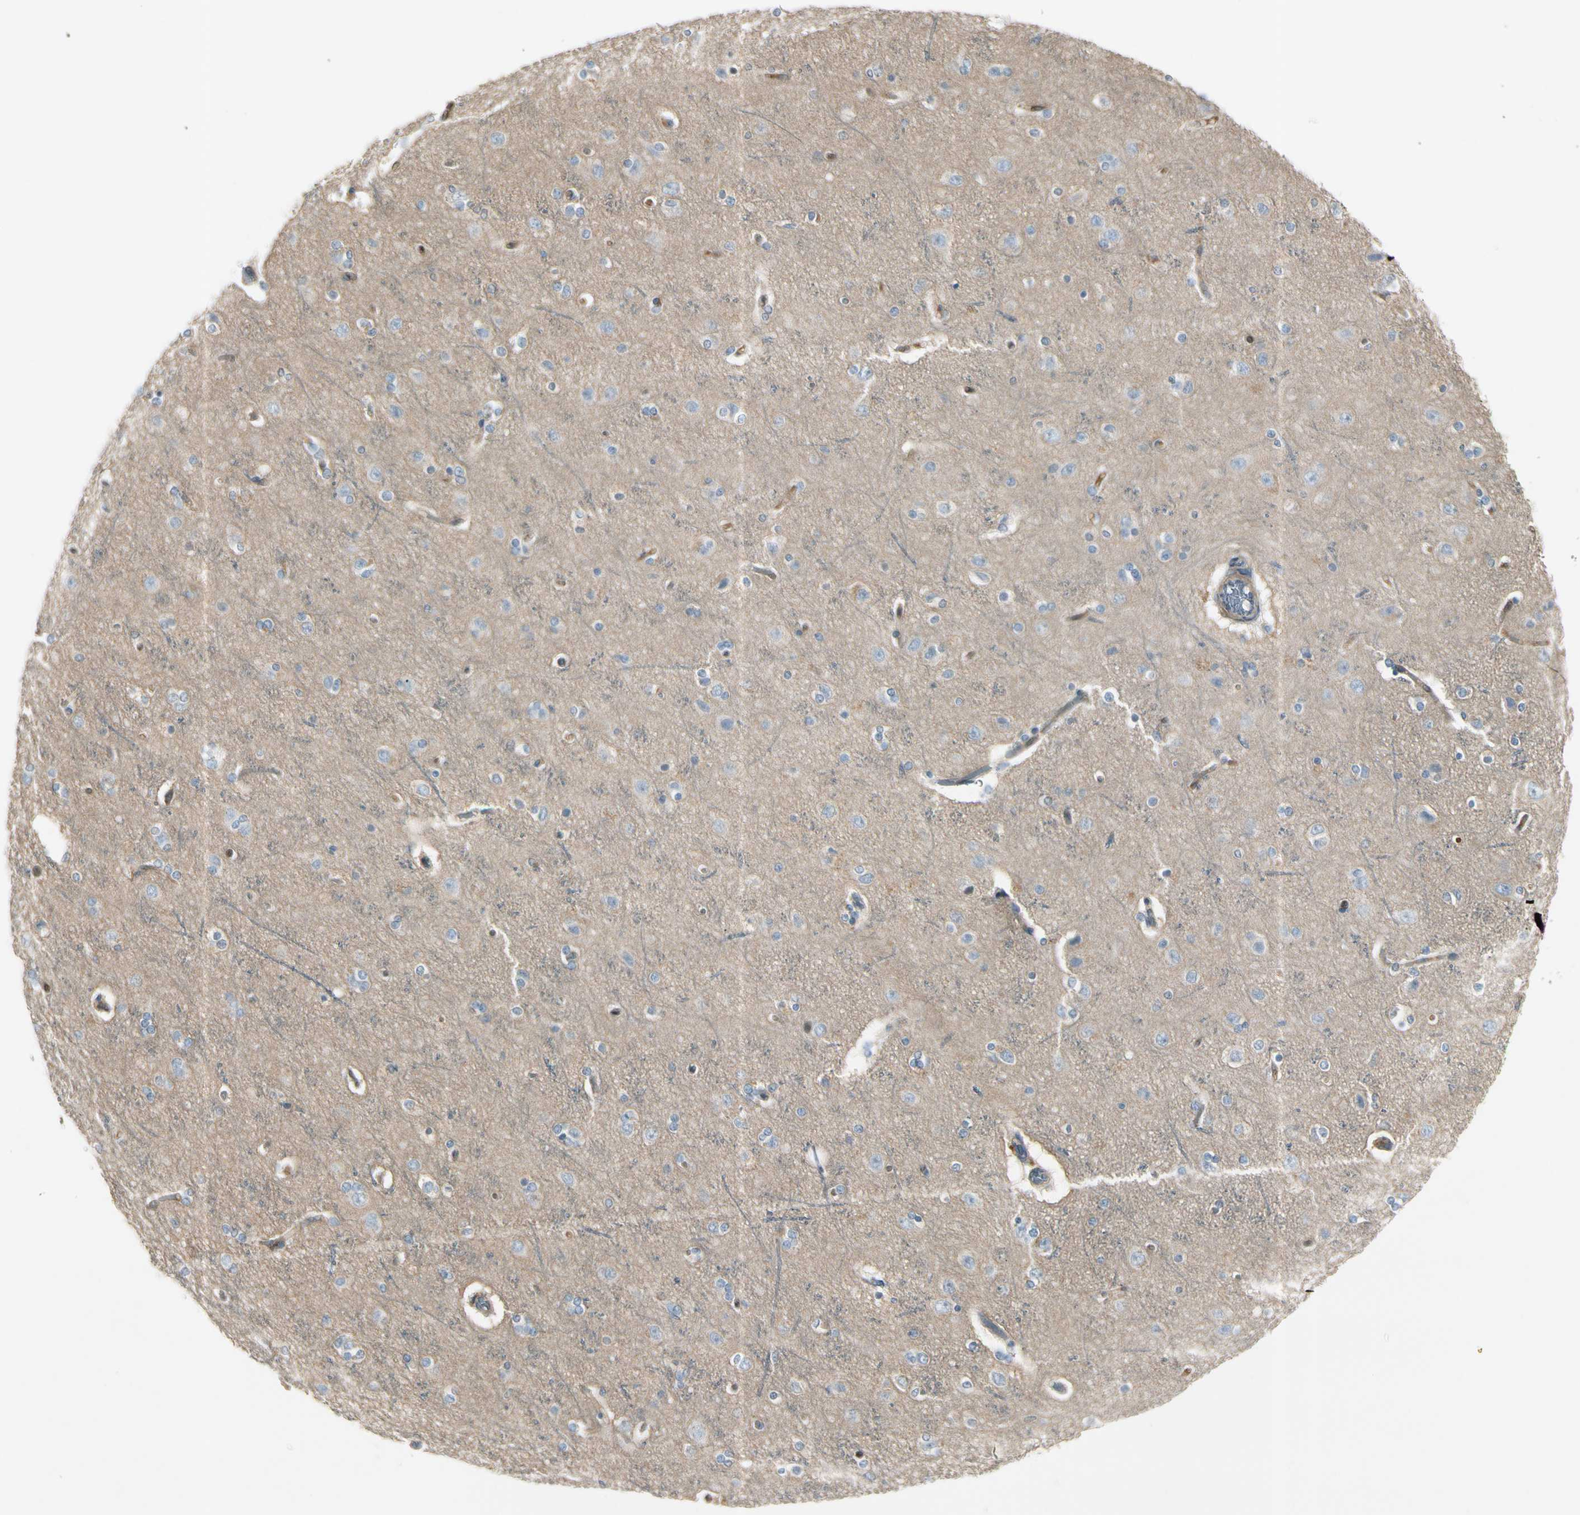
{"staining": {"intensity": "weak", "quantity": "25%-75%", "location": "cytoplasmic/membranous"}, "tissue": "cerebral cortex", "cell_type": "Endothelial cells", "image_type": "normal", "snomed": [{"axis": "morphology", "description": "Normal tissue, NOS"}, {"axis": "topography", "description": "Cerebral cortex"}], "caption": "Immunohistochemistry micrograph of normal cerebral cortex: cerebral cortex stained using immunohistochemistry shows low levels of weak protein expression localized specifically in the cytoplasmic/membranous of endothelial cells, appearing as a cytoplasmic/membranous brown color.", "gene": "CYP2E1", "patient": {"sex": "female", "age": 54}}